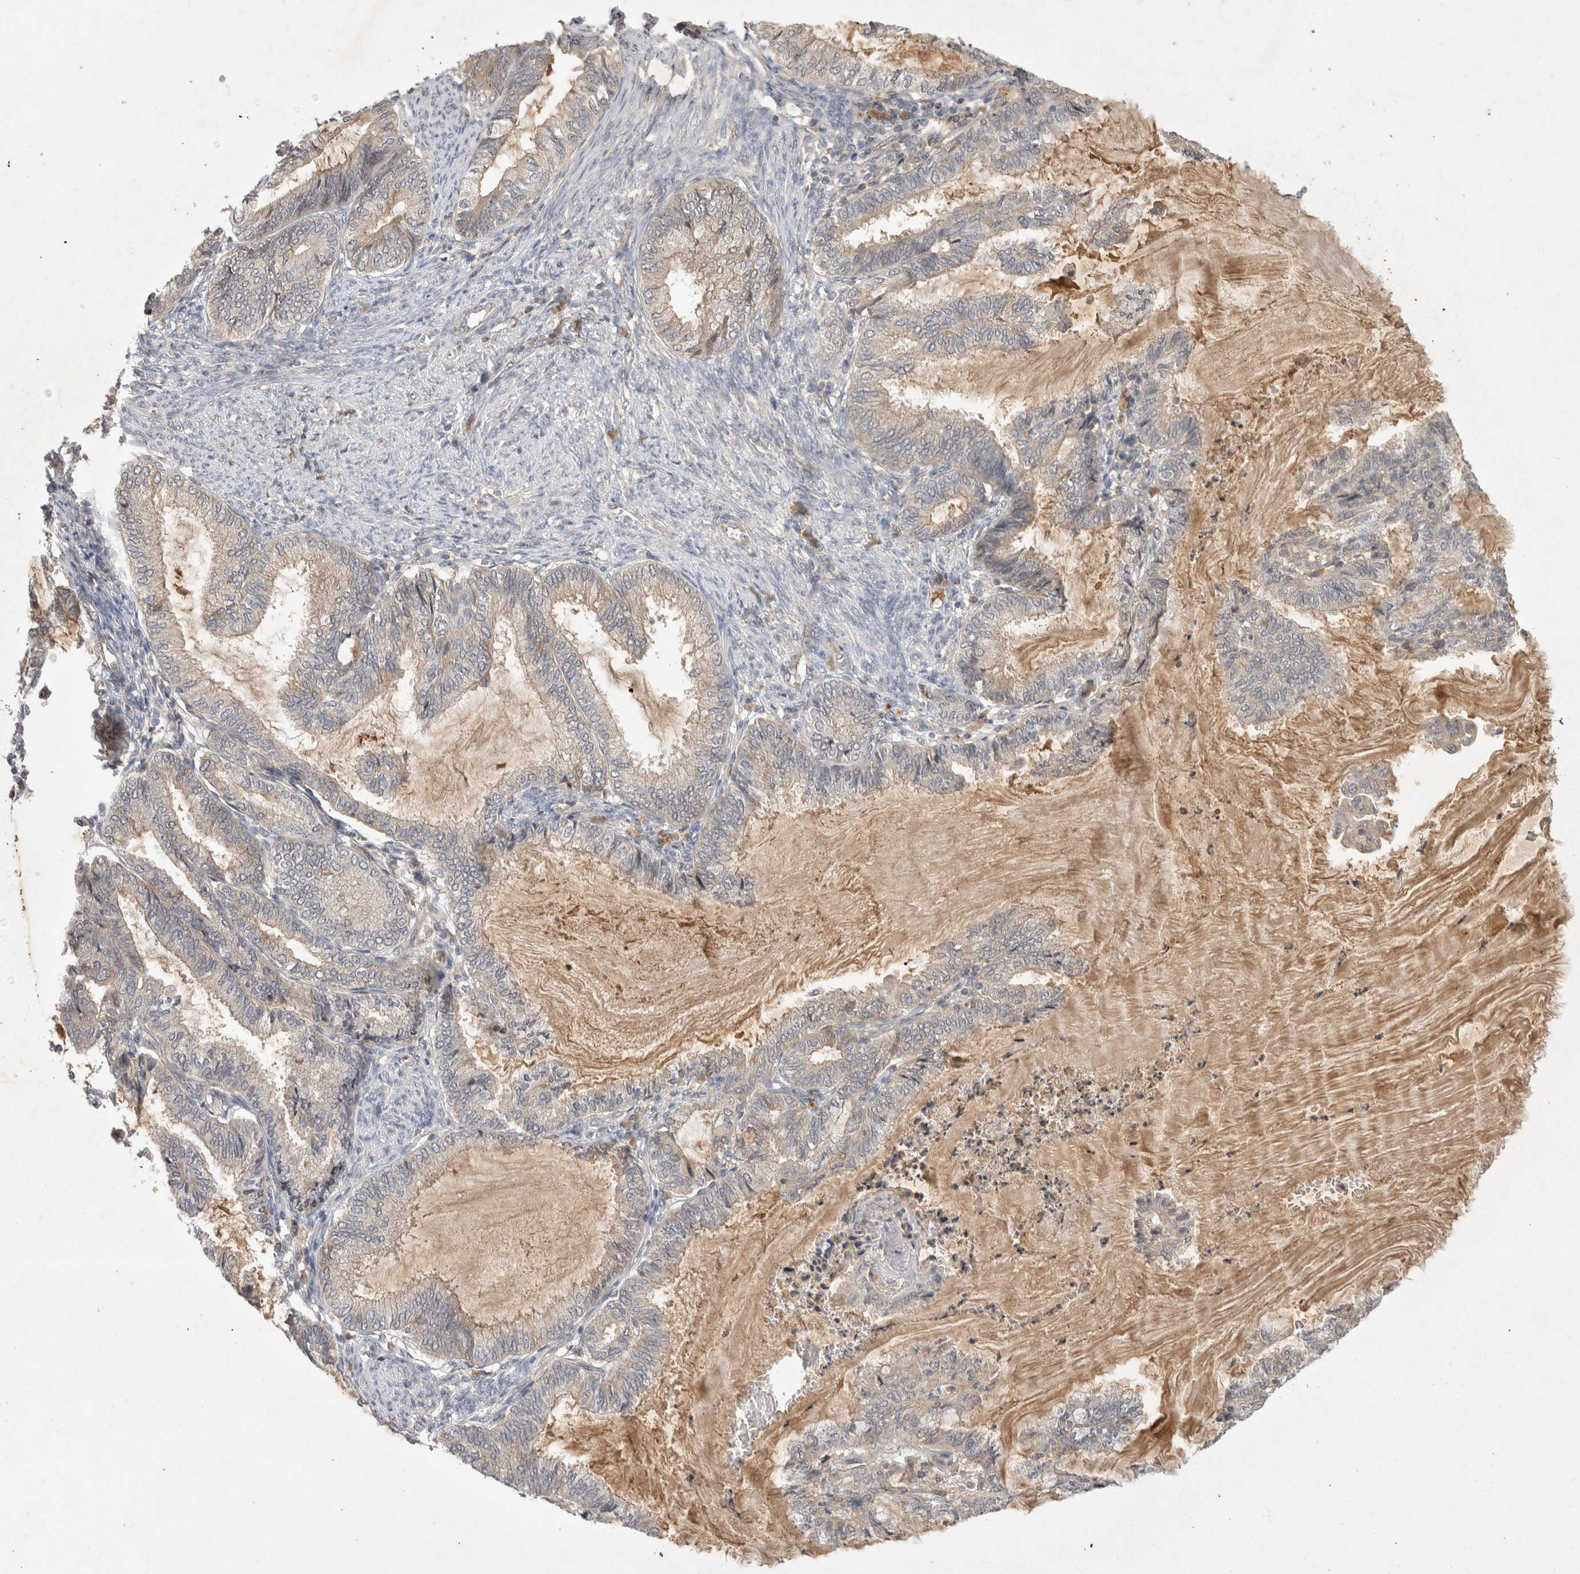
{"staining": {"intensity": "negative", "quantity": "none", "location": "none"}, "tissue": "endometrial cancer", "cell_type": "Tumor cells", "image_type": "cancer", "snomed": [{"axis": "morphology", "description": "Adenocarcinoma, NOS"}, {"axis": "topography", "description": "Endometrium"}], "caption": "An immunohistochemistry (IHC) micrograph of endometrial cancer (adenocarcinoma) is shown. There is no staining in tumor cells of endometrial cancer (adenocarcinoma).", "gene": "YES1", "patient": {"sex": "female", "age": 86}}